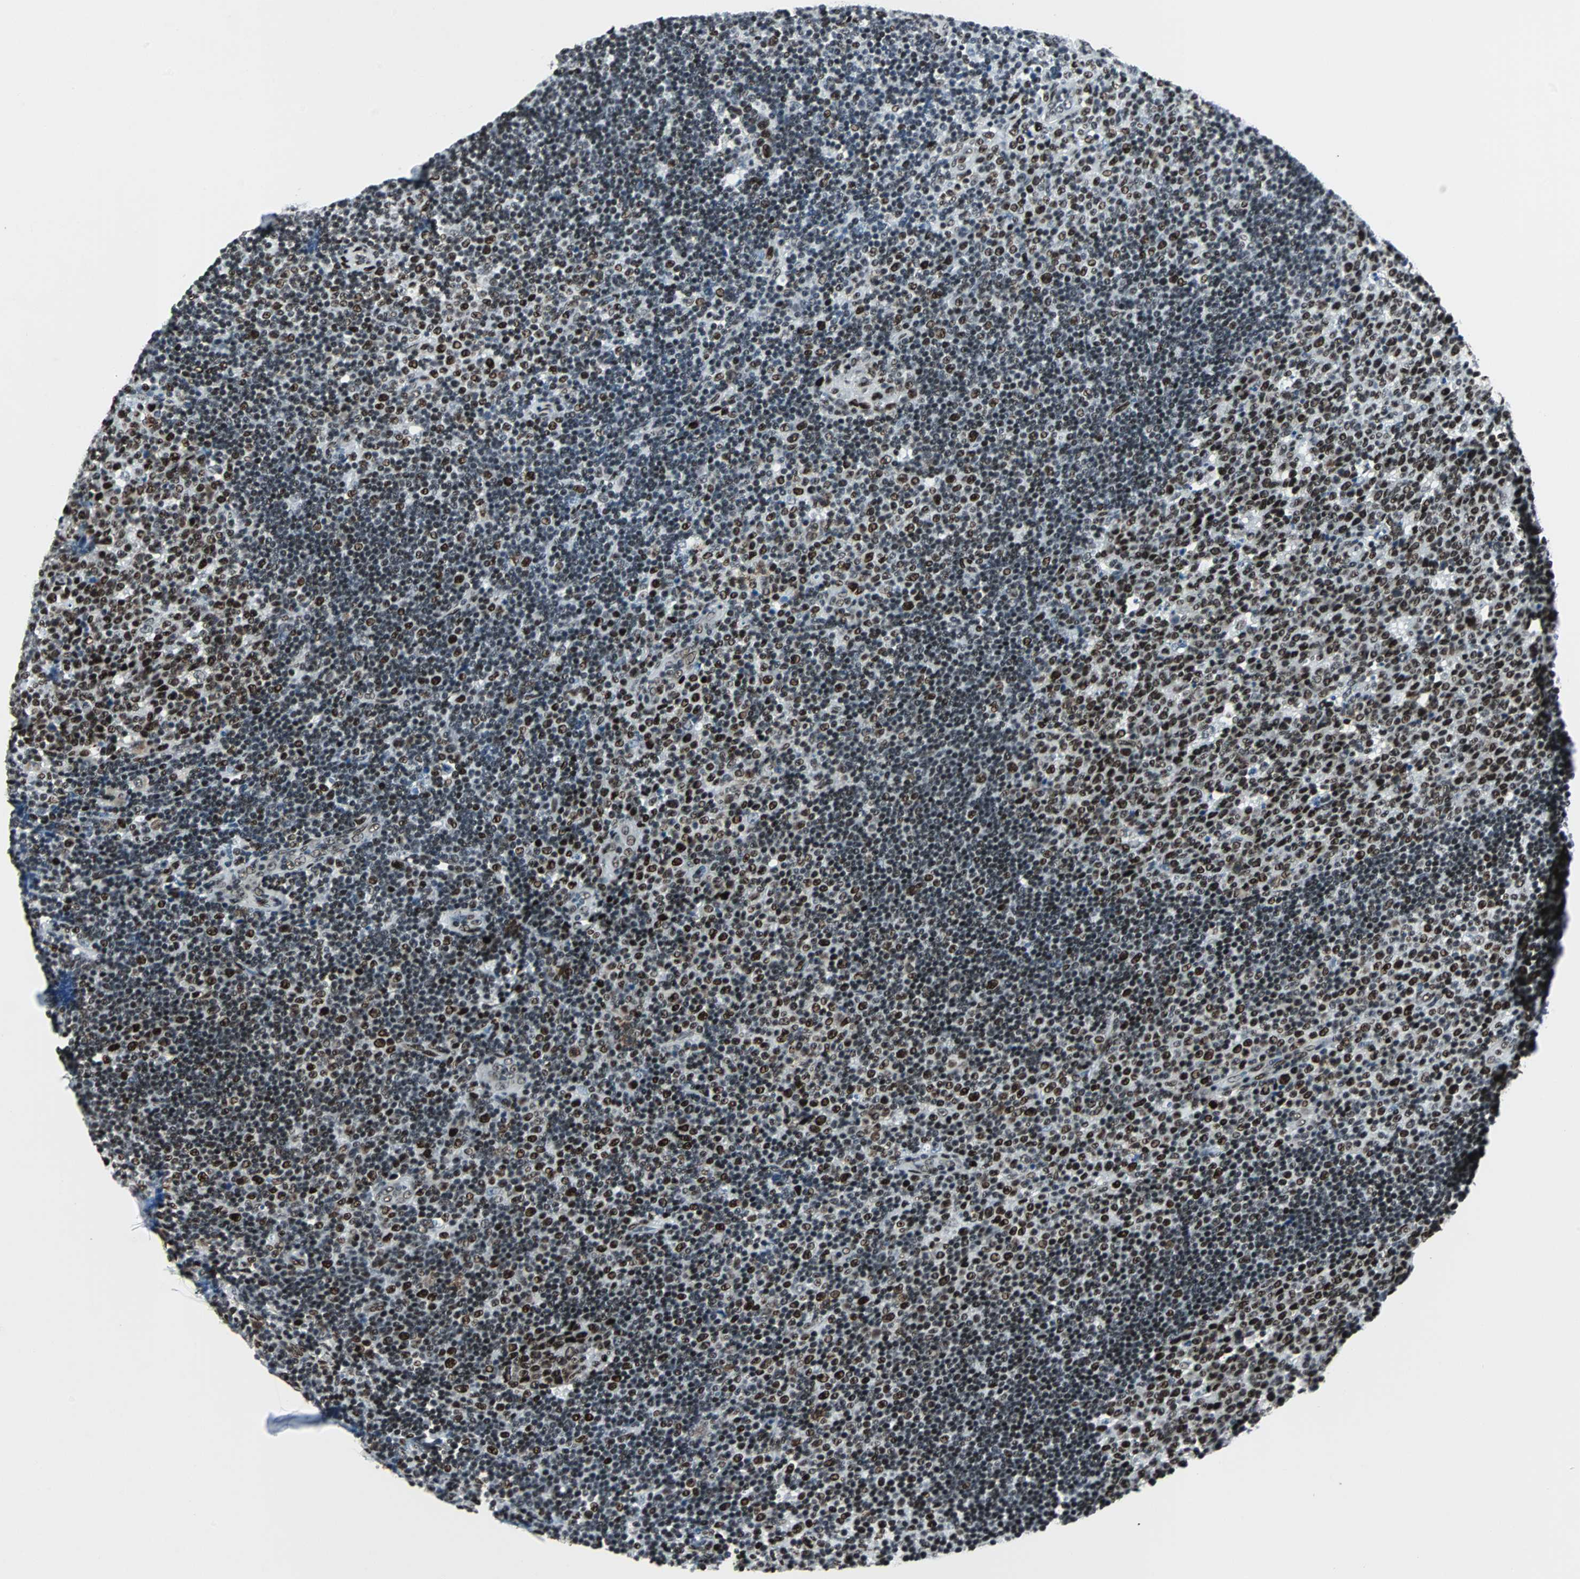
{"staining": {"intensity": "strong", "quantity": ">75%", "location": "nuclear"}, "tissue": "lymph node", "cell_type": "Germinal center cells", "image_type": "normal", "snomed": [{"axis": "morphology", "description": "Normal tissue, NOS"}, {"axis": "topography", "description": "Lymph node"}, {"axis": "topography", "description": "Salivary gland"}], "caption": "This histopathology image shows immunohistochemistry (IHC) staining of benign human lymph node, with high strong nuclear positivity in approximately >75% of germinal center cells.", "gene": "MEF2D", "patient": {"sex": "male", "age": 8}}